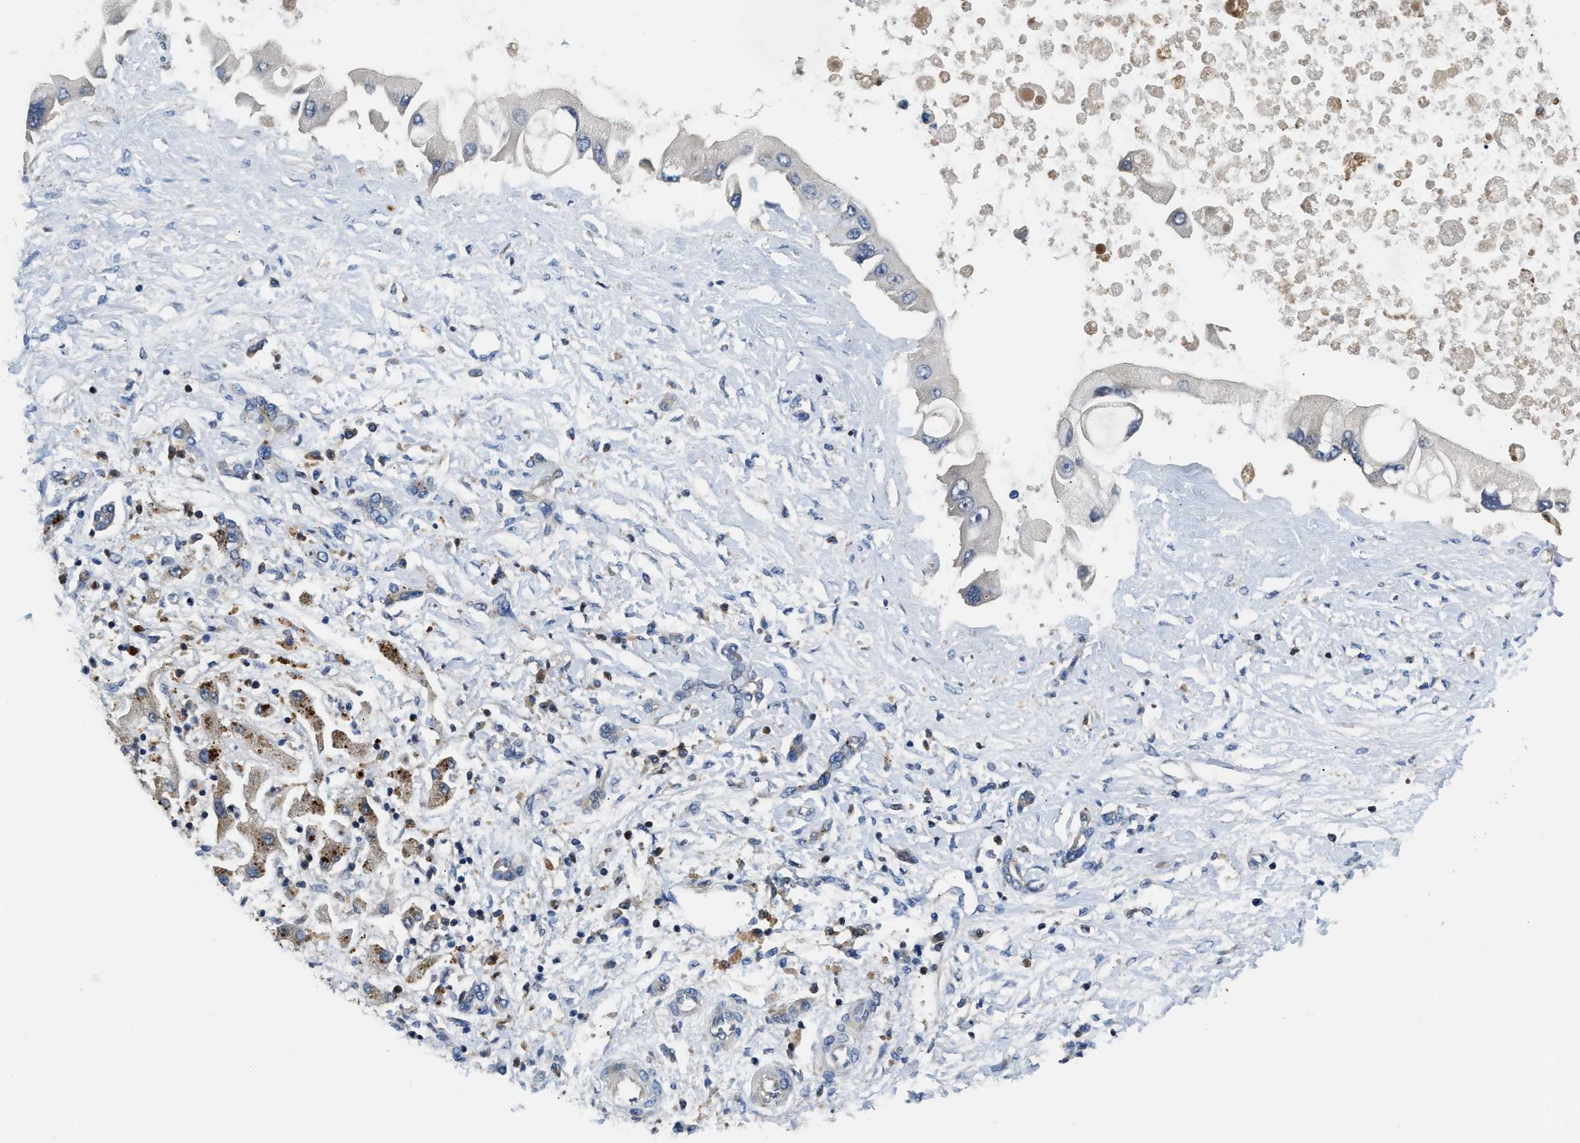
{"staining": {"intensity": "negative", "quantity": "none", "location": "none"}, "tissue": "liver cancer", "cell_type": "Tumor cells", "image_type": "cancer", "snomed": [{"axis": "morphology", "description": "Cholangiocarcinoma"}, {"axis": "topography", "description": "Liver"}], "caption": "Micrograph shows no protein staining in tumor cells of liver cholangiocarcinoma tissue.", "gene": "OSTF1", "patient": {"sex": "male", "age": 50}}